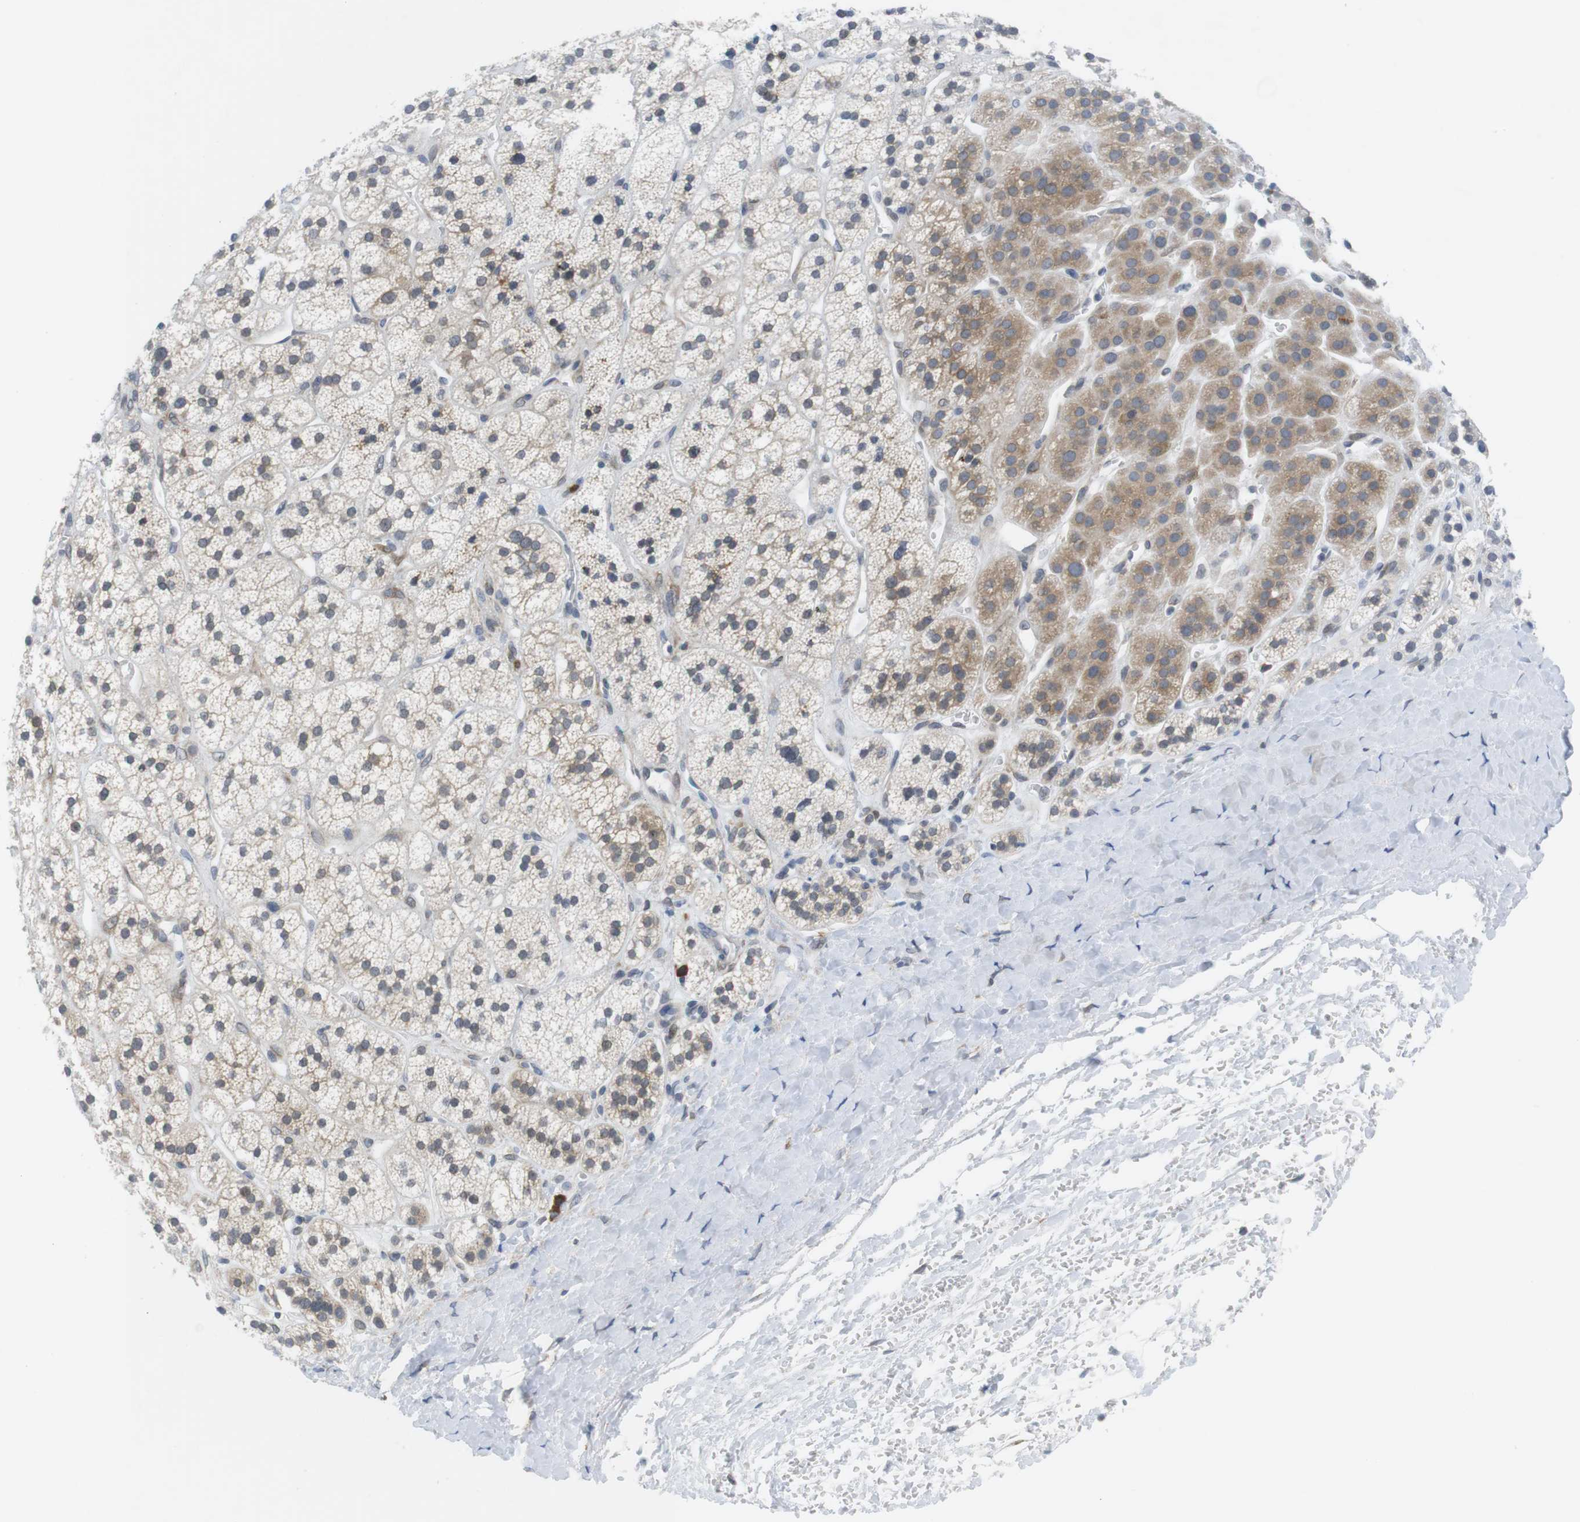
{"staining": {"intensity": "weak", "quantity": "25%-75%", "location": "cytoplasmic/membranous"}, "tissue": "adrenal gland", "cell_type": "Glandular cells", "image_type": "normal", "snomed": [{"axis": "morphology", "description": "Normal tissue, NOS"}, {"axis": "topography", "description": "Adrenal gland"}], "caption": "A brown stain labels weak cytoplasmic/membranous expression of a protein in glandular cells of normal adrenal gland.", "gene": "ERGIC3", "patient": {"sex": "male", "age": 56}}